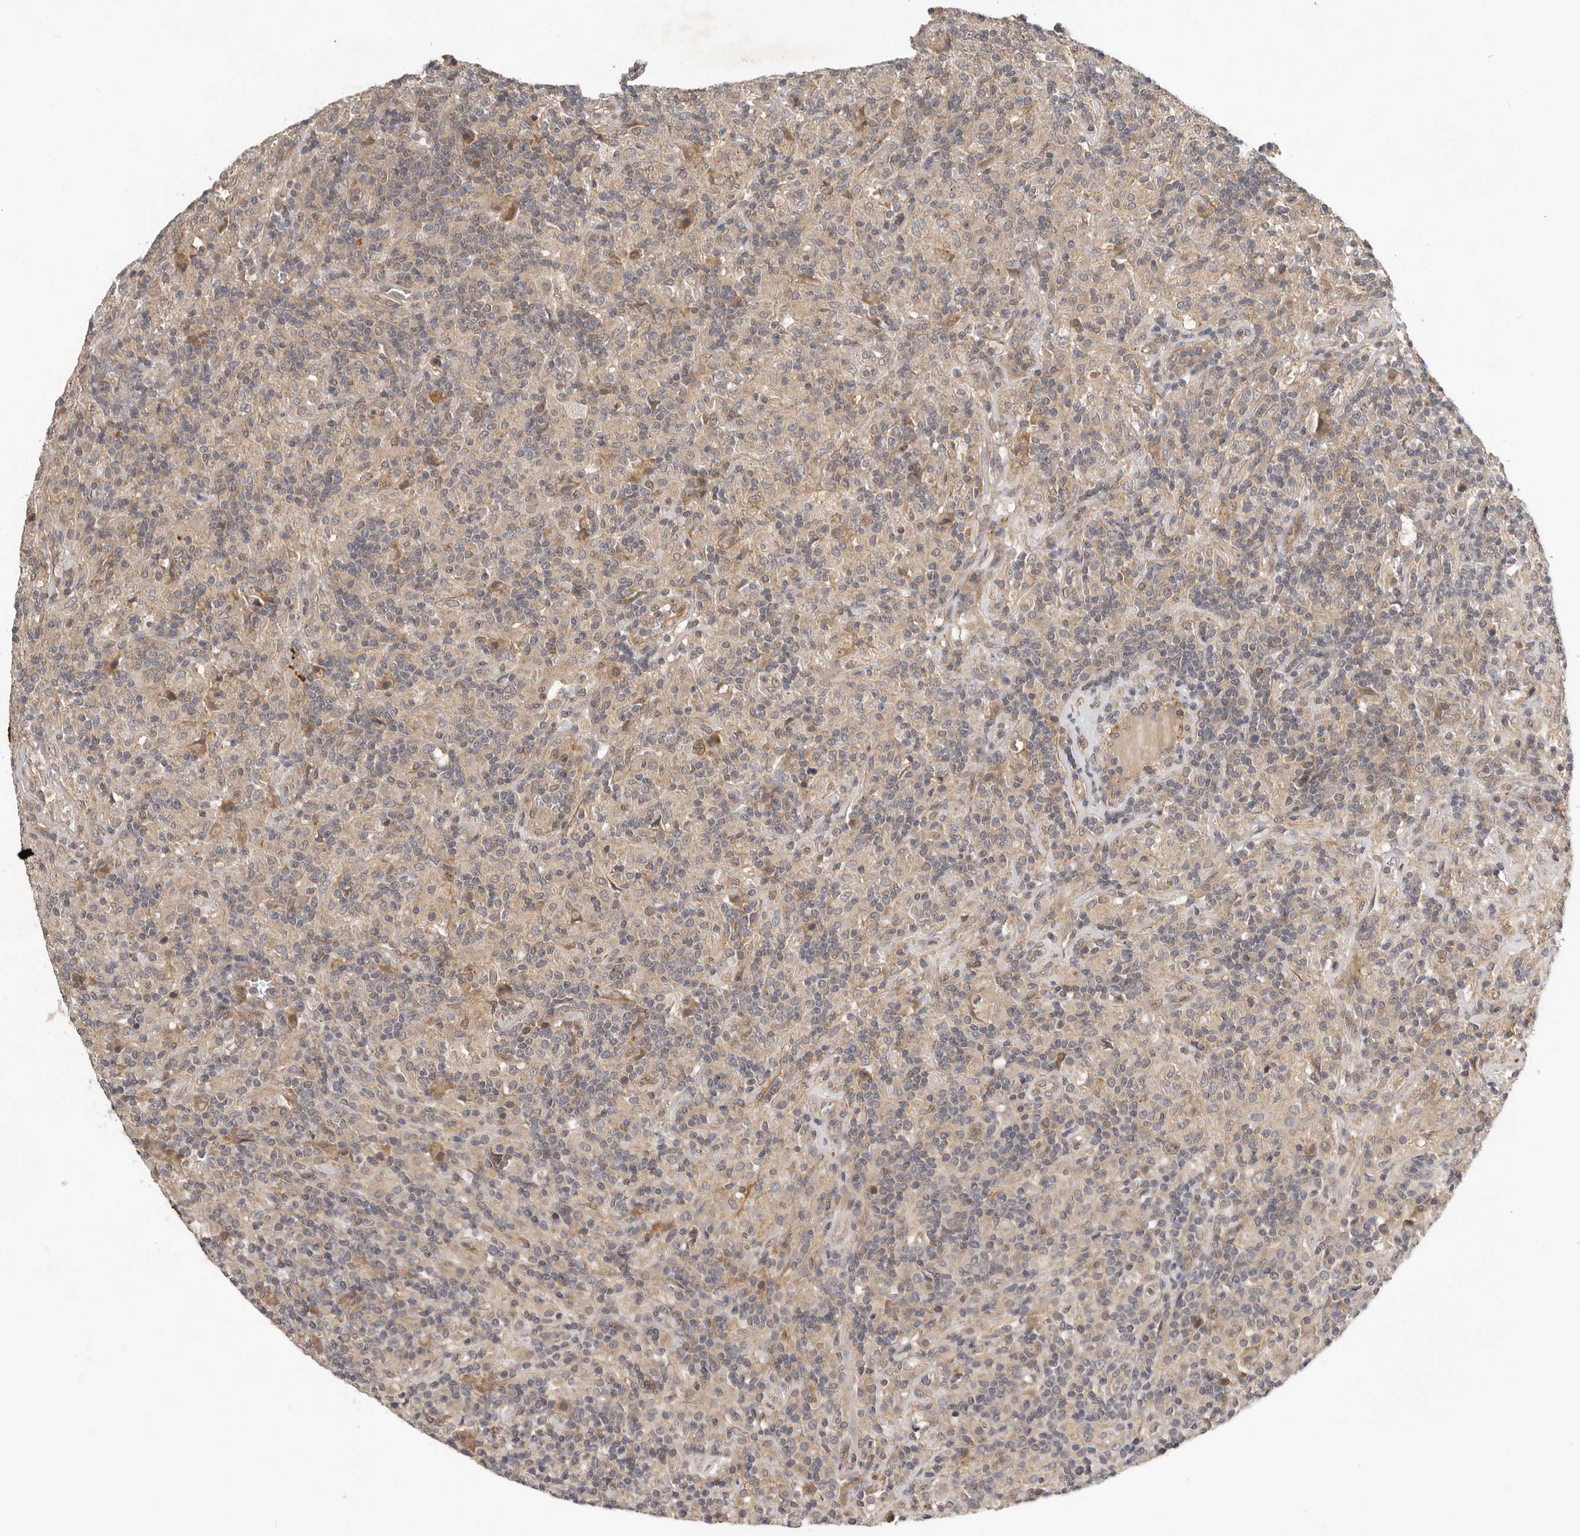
{"staining": {"intensity": "weak", "quantity": "25%-75%", "location": "cytoplasmic/membranous,nuclear"}, "tissue": "lymphoma", "cell_type": "Tumor cells", "image_type": "cancer", "snomed": [{"axis": "morphology", "description": "Hodgkin's disease, NOS"}, {"axis": "topography", "description": "Lymph node"}], "caption": "Lymphoma tissue exhibits weak cytoplasmic/membranous and nuclear expression in approximately 25%-75% of tumor cells", "gene": "RNF157", "patient": {"sex": "male", "age": 70}}